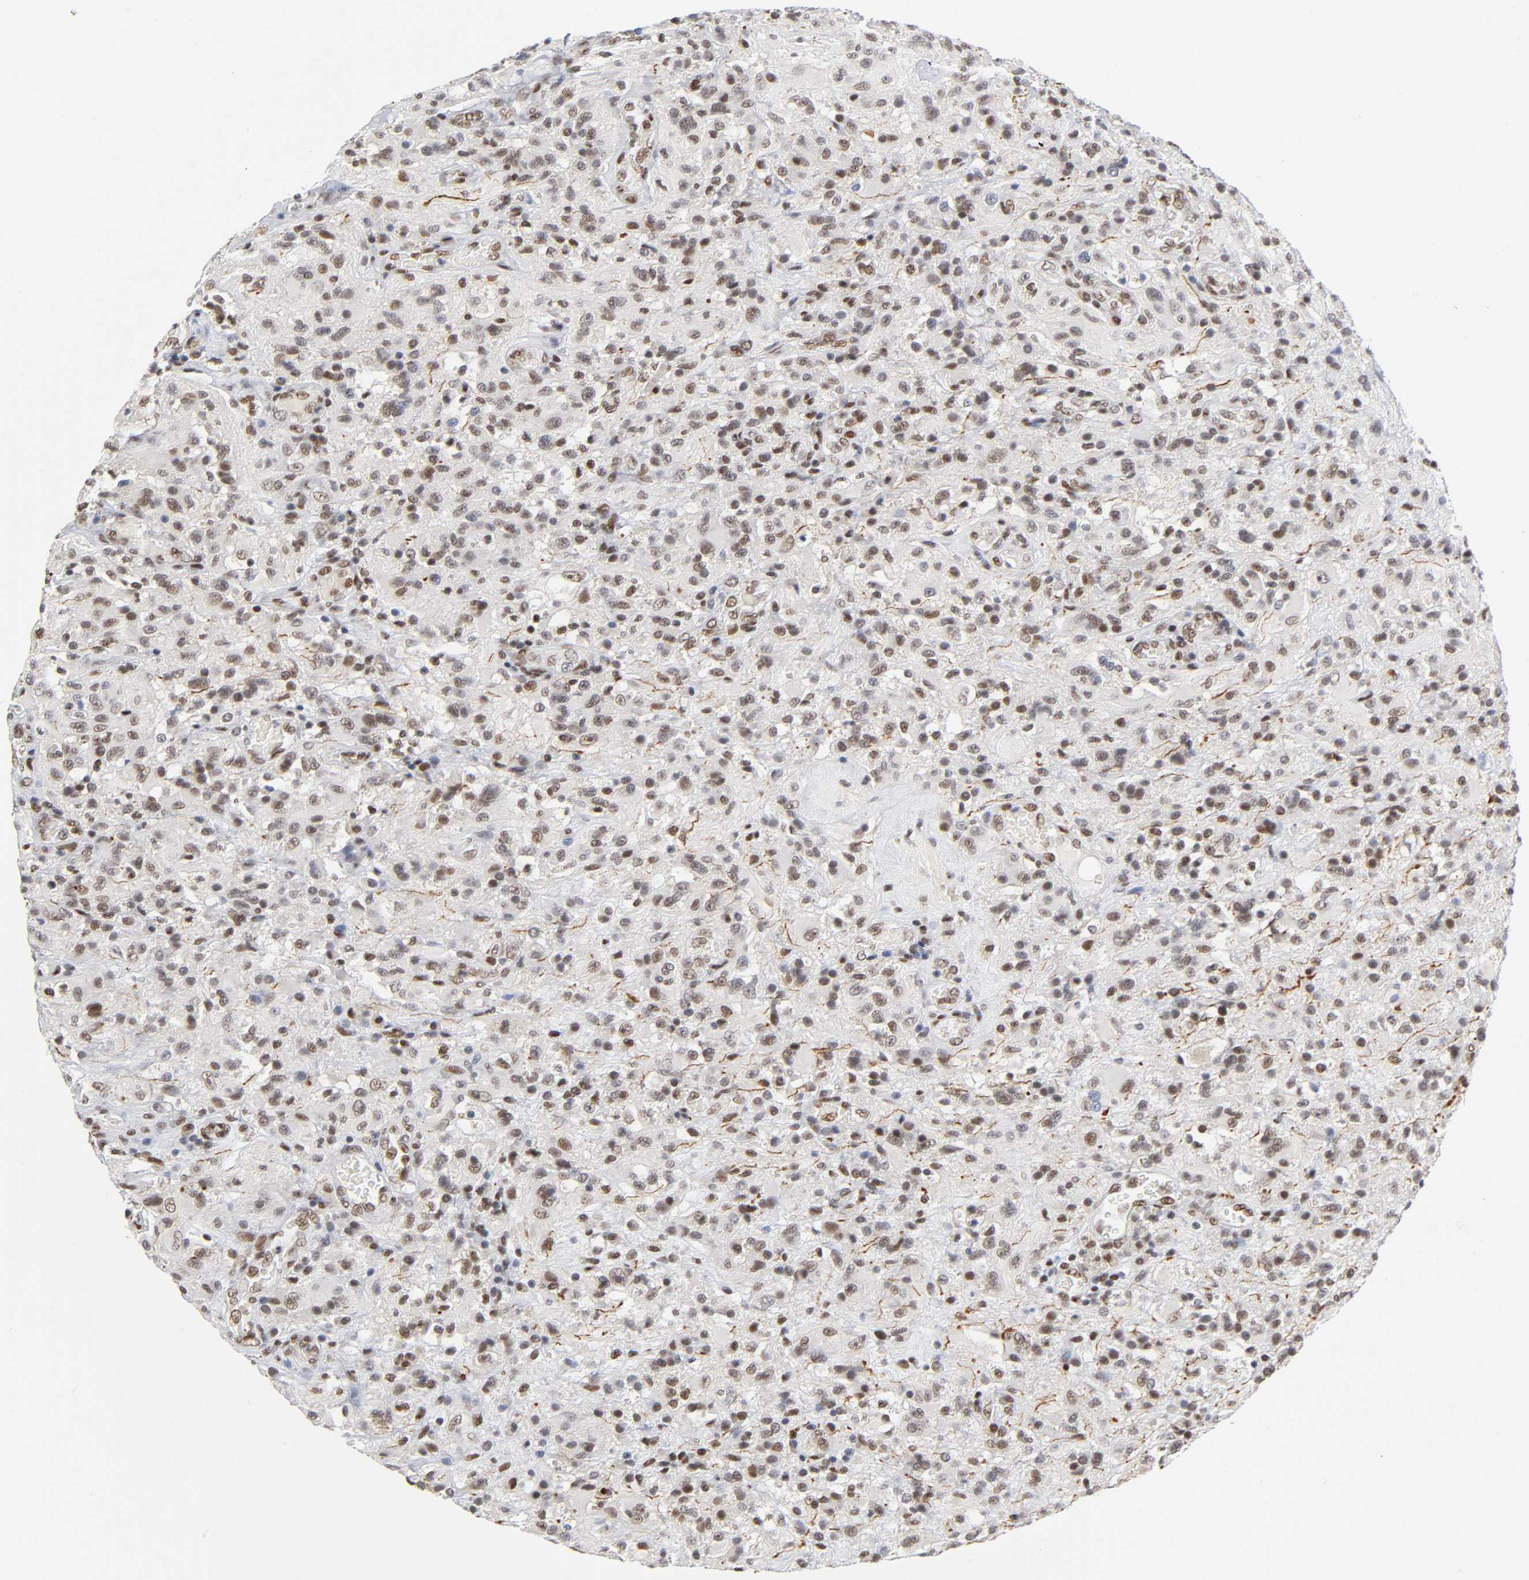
{"staining": {"intensity": "weak", "quantity": "25%-75%", "location": "nuclear"}, "tissue": "glioma", "cell_type": "Tumor cells", "image_type": "cancer", "snomed": [{"axis": "morphology", "description": "Normal tissue, NOS"}, {"axis": "morphology", "description": "Glioma, malignant, High grade"}, {"axis": "topography", "description": "Cerebral cortex"}], "caption": "Glioma stained with a brown dye displays weak nuclear positive positivity in approximately 25%-75% of tumor cells.", "gene": "NR3C1", "patient": {"sex": "male", "age": 56}}